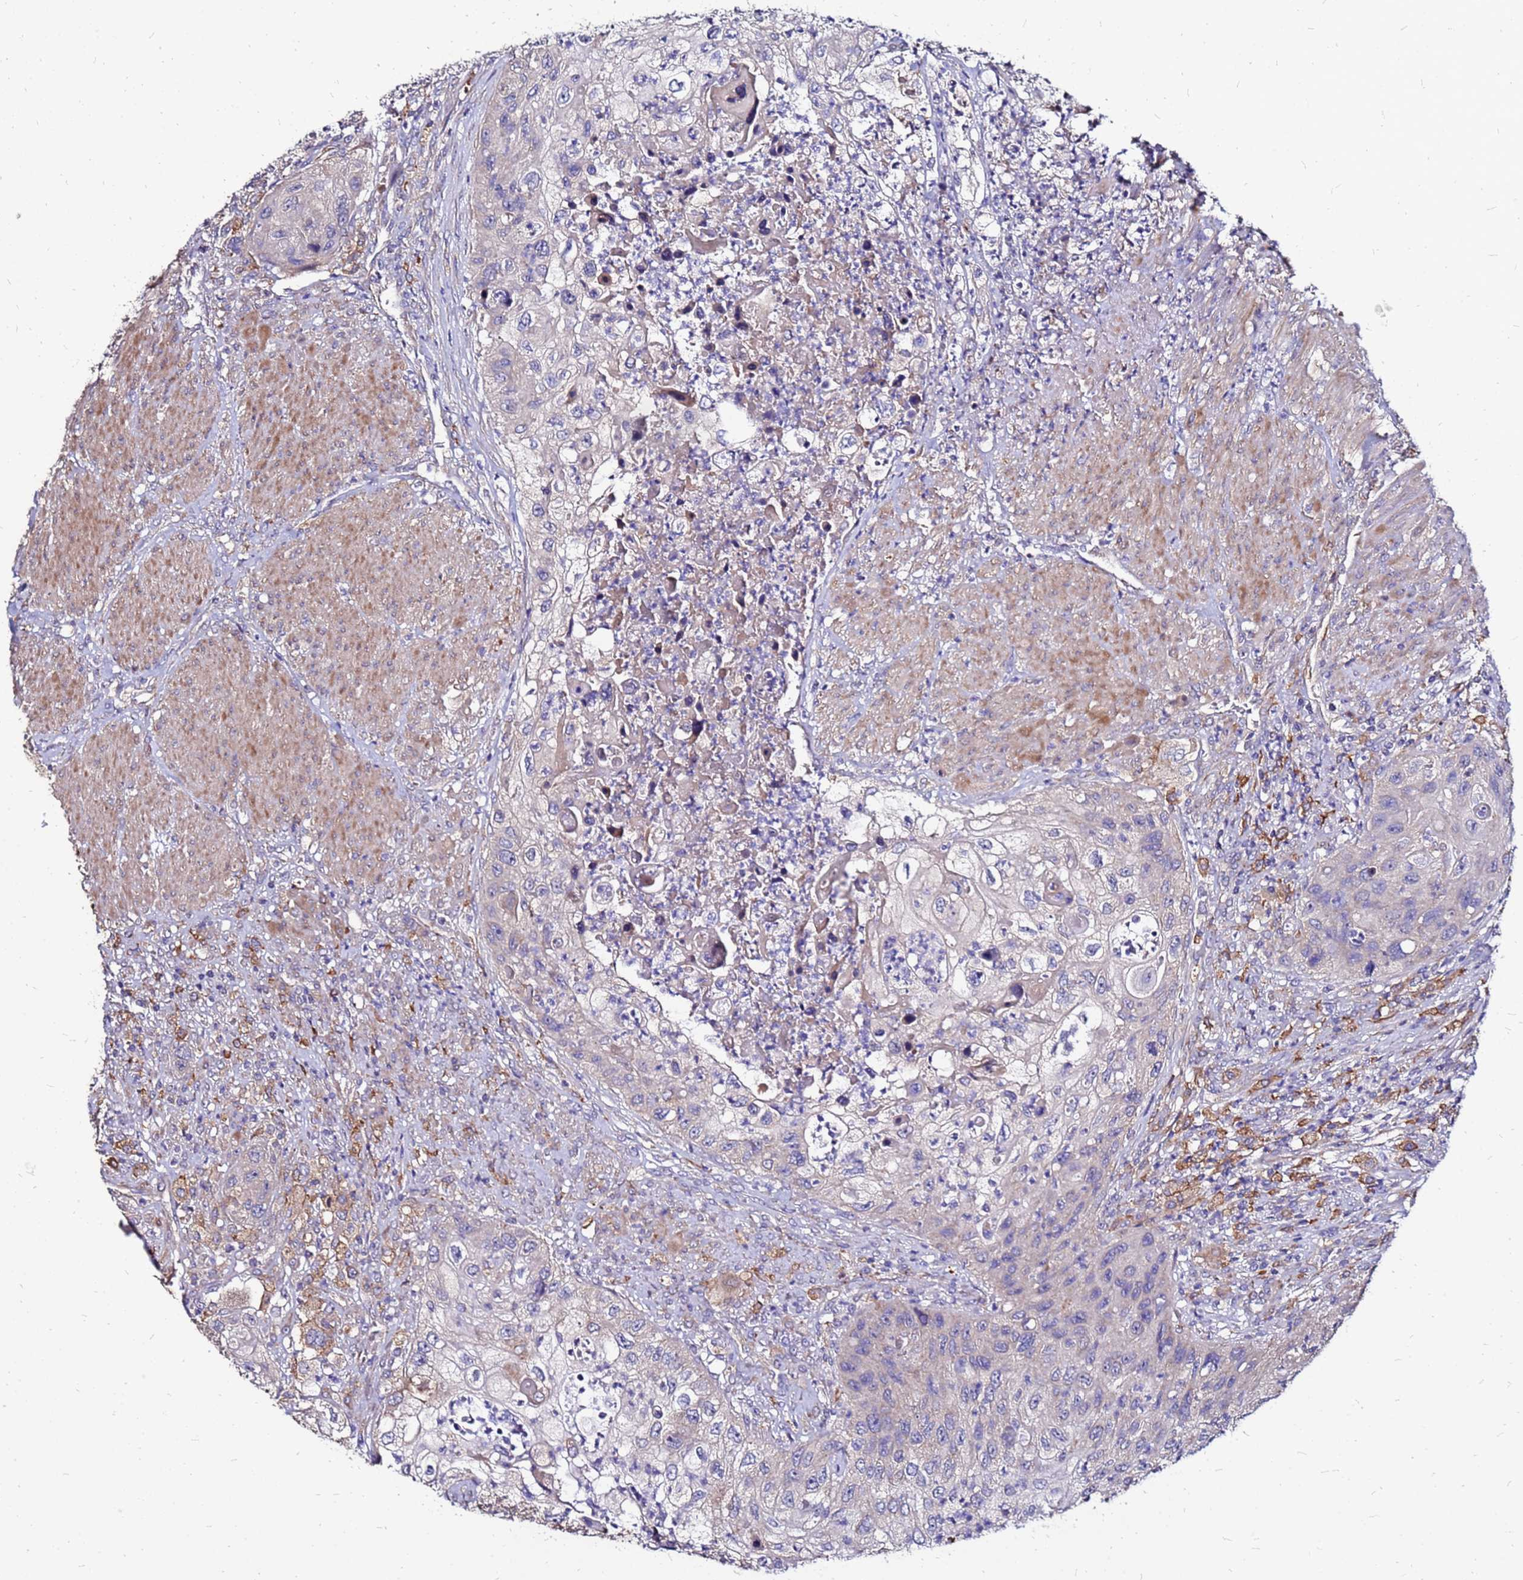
{"staining": {"intensity": "weak", "quantity": "<25%", "location": "cytoplasmic/membranous"}, "tissue": "urothelial cancer", "cell_type": "Tumor cells", "image_type": "cancer", "snomed": [{"axis": "morphology", "description": "Urothelial carcinoma, High grade"}, {"axis": "topography", "description": "Urinary bladder"}], "caption": "High power microscopy micrograph of an IHC photomicrograph of urothelial carcinoma (high-grade), revealing no significant positivity in tumor cells.", "gene": "ARHGEF5", "patient": {"sex": "female", "age": 60}}